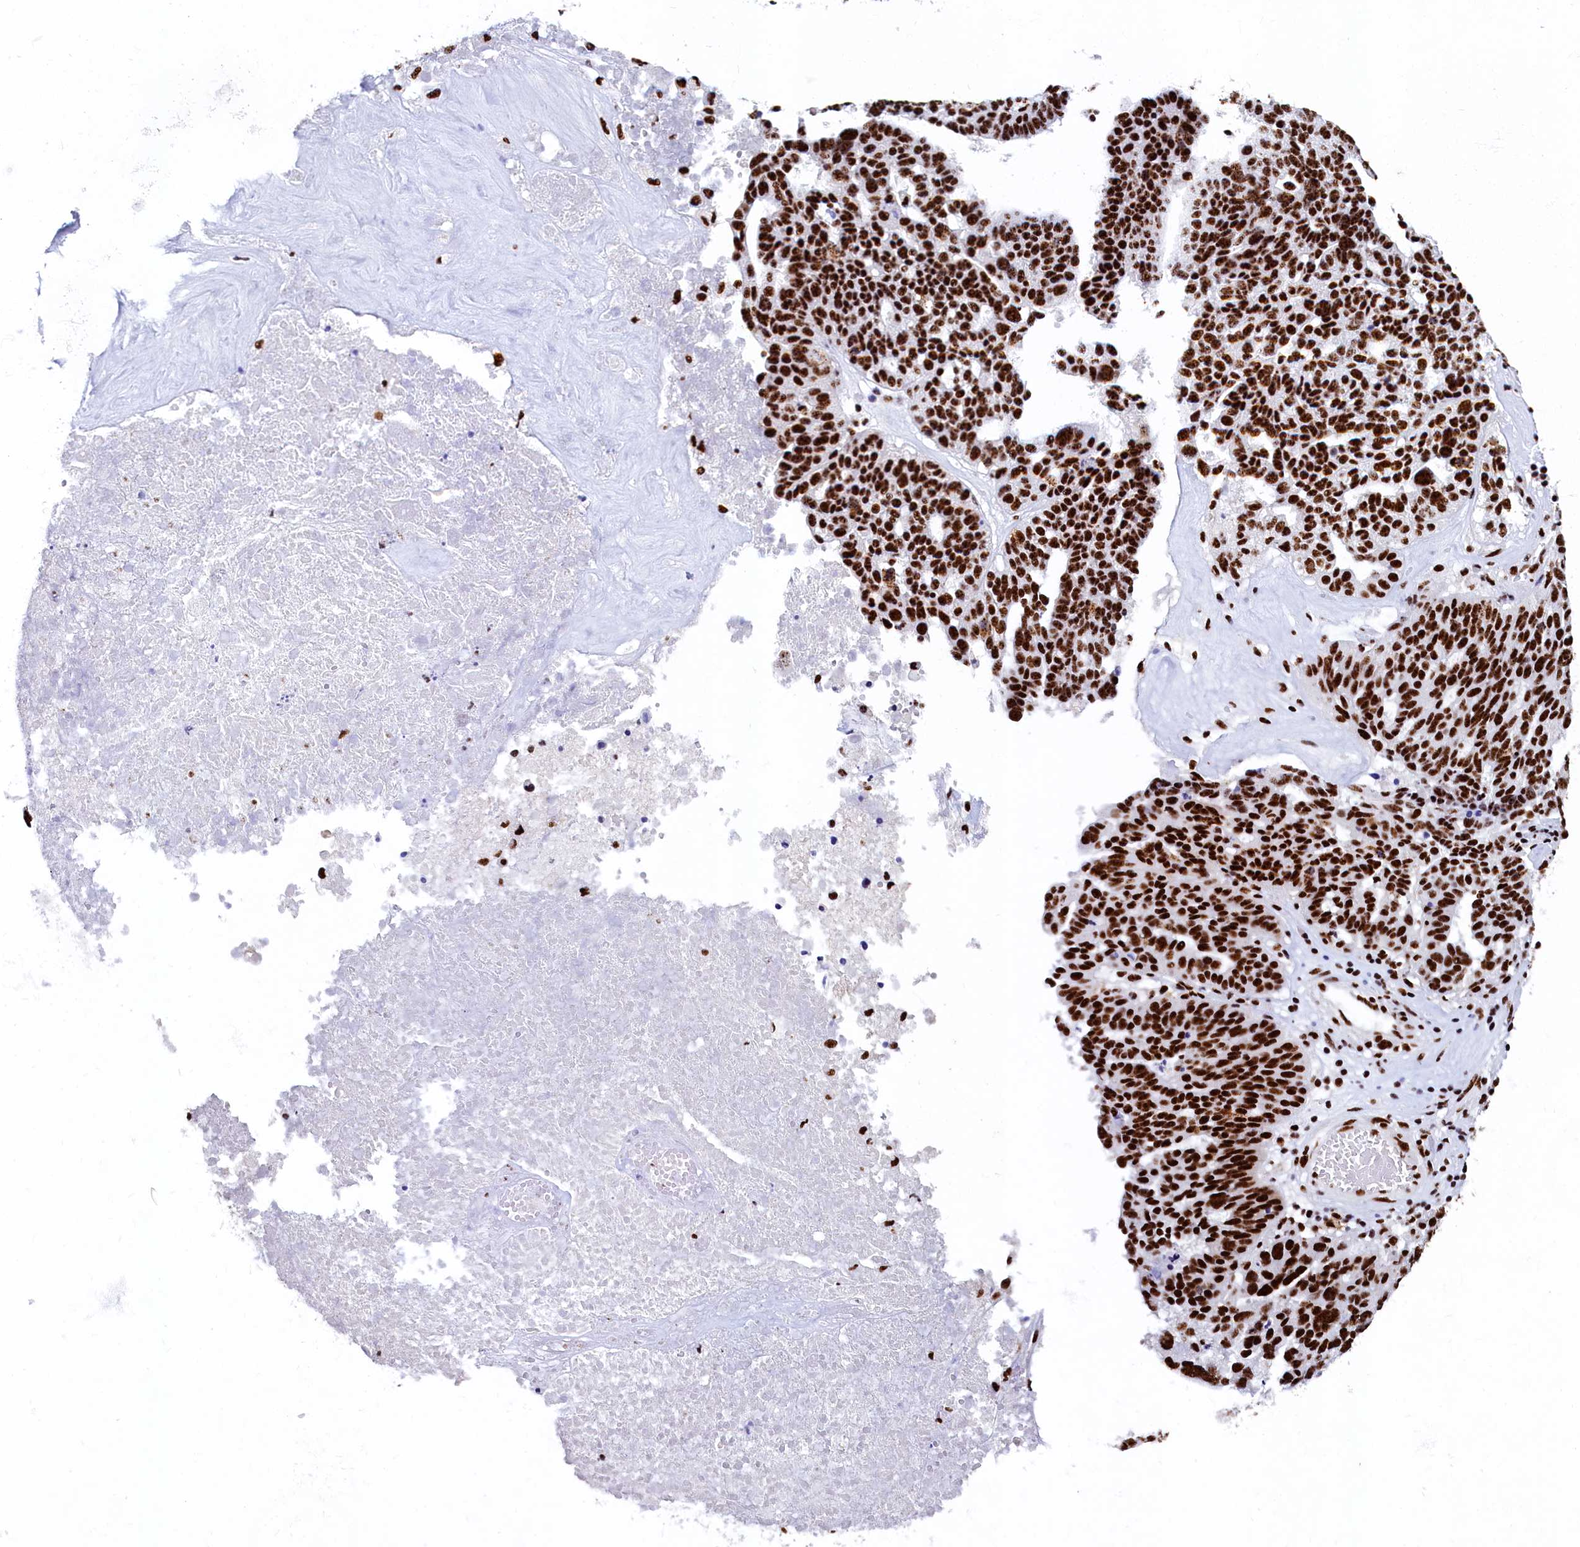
{"staining": {"intensity": "strong", "quantity": ">75%", "location": "nuclear"}, "tissue": "ovarian cancer", "cell_type": "Tumor cells", "image_type": "cancer", "snomed": [{"axis": "morphology", "description": "Cystadenocarcinoma, serous, NOS"}, {"axis": "topography", "description": "Ovary"}], "caption": "Immunohistochemistry photomicrograph of human ovarian serous cystadenocarcinoma stained for a protein (brown), which shows high levels of strong nuclear positivity in approximately >75% of tumor cells.", "gene": "SRRM2", "patient": {"sex": "female", "age": 59}}